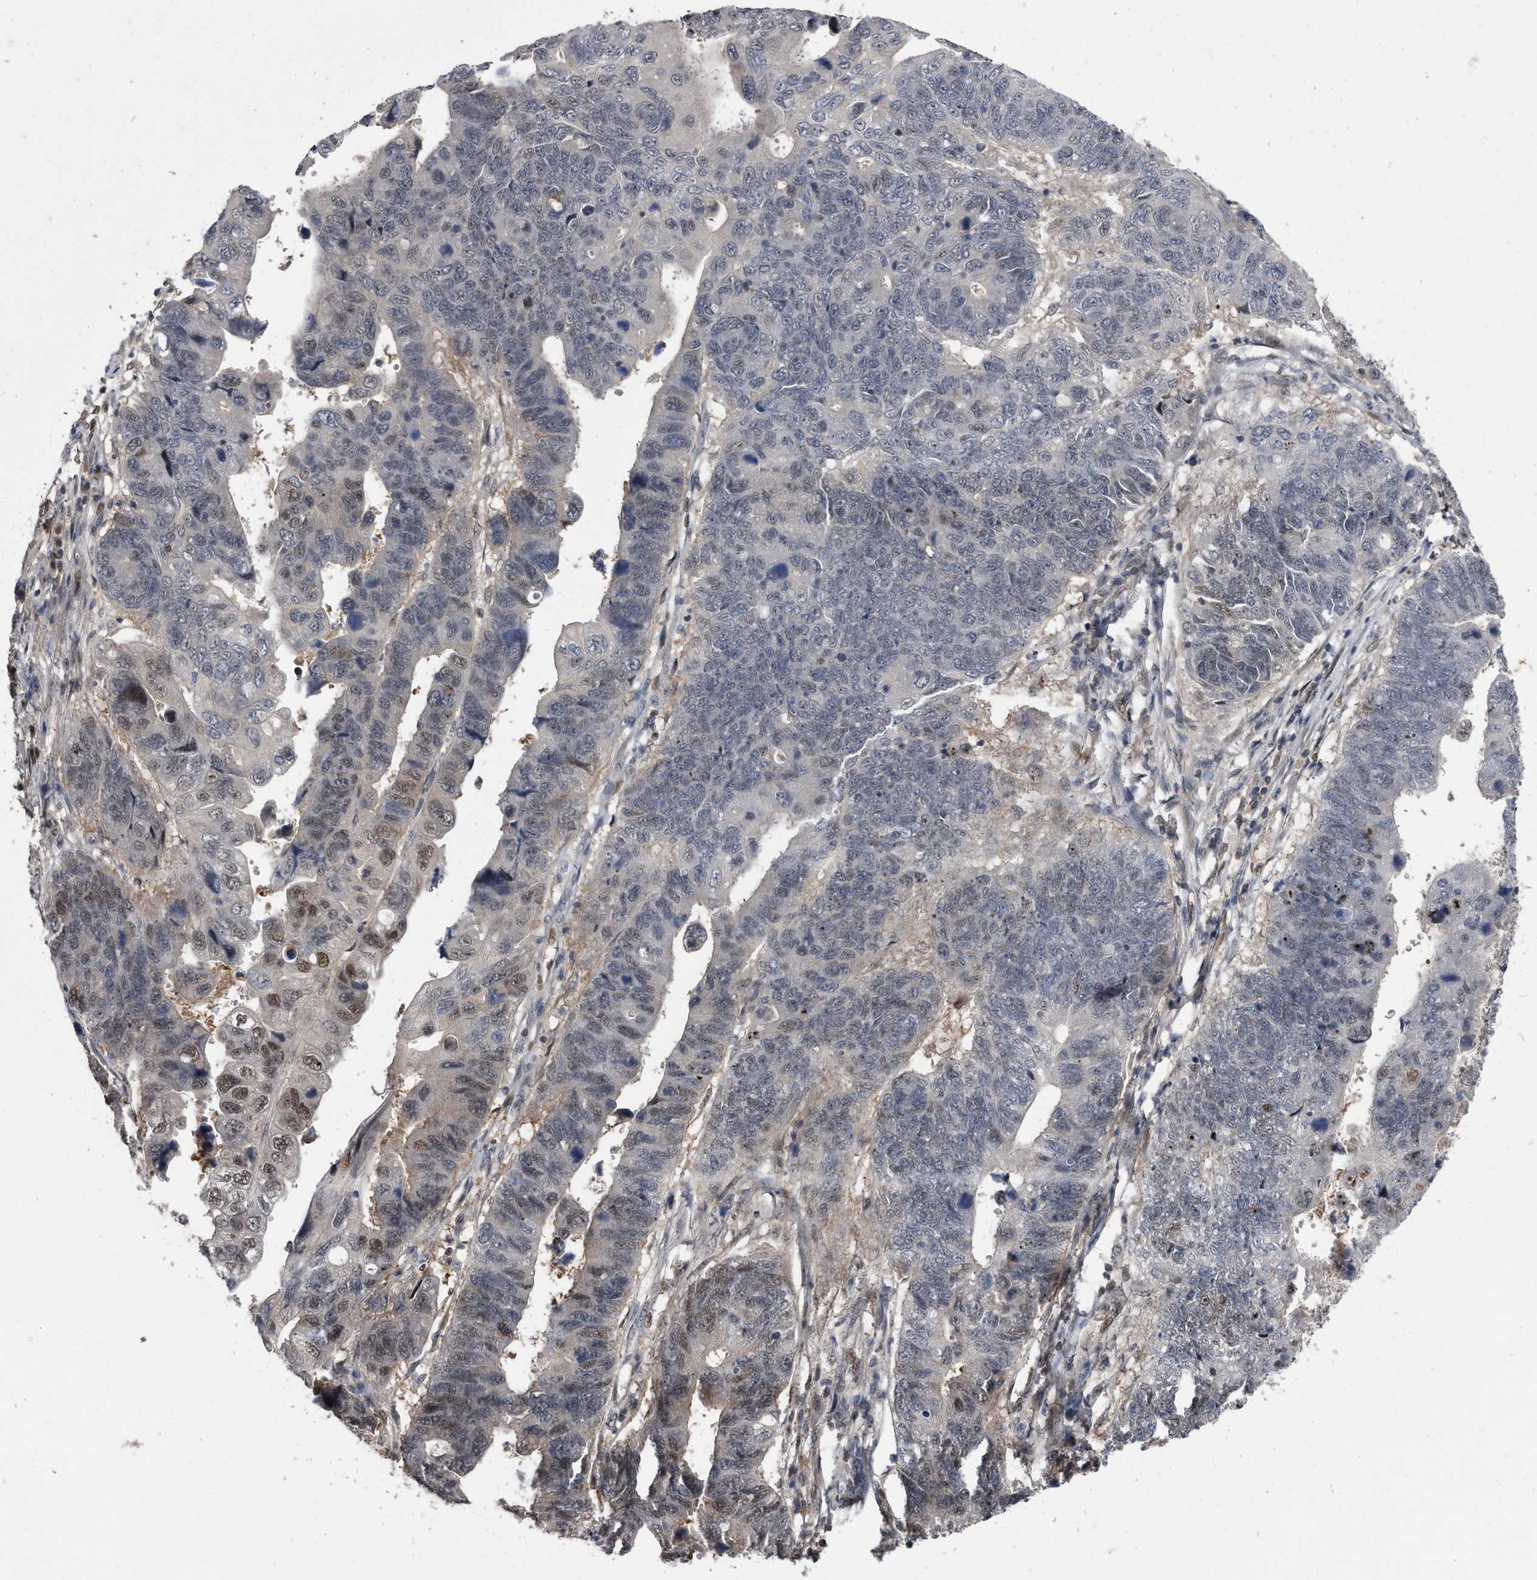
{"staining": {"intensity": "moderate", "quantity": "<25%", "location": "nuclear"}, "tissue": "stomach cancer", "cell_type": "Tumor cells", "image_type": "cancer", "snomed": [{"axis": "morphology", "description": "Adenocarcinoma, NOS"}, {"axis": "topography", "description": "Stomach"}], "caption": "The immunohistochemical stain highlights moderate nuclear staining in tumor cells of stomach cancer (adenocarcinoma) tissue. Nuclei are stained in blue.", "gene": "RAD23B", "patient": {"sex": "male", "age": 59}}